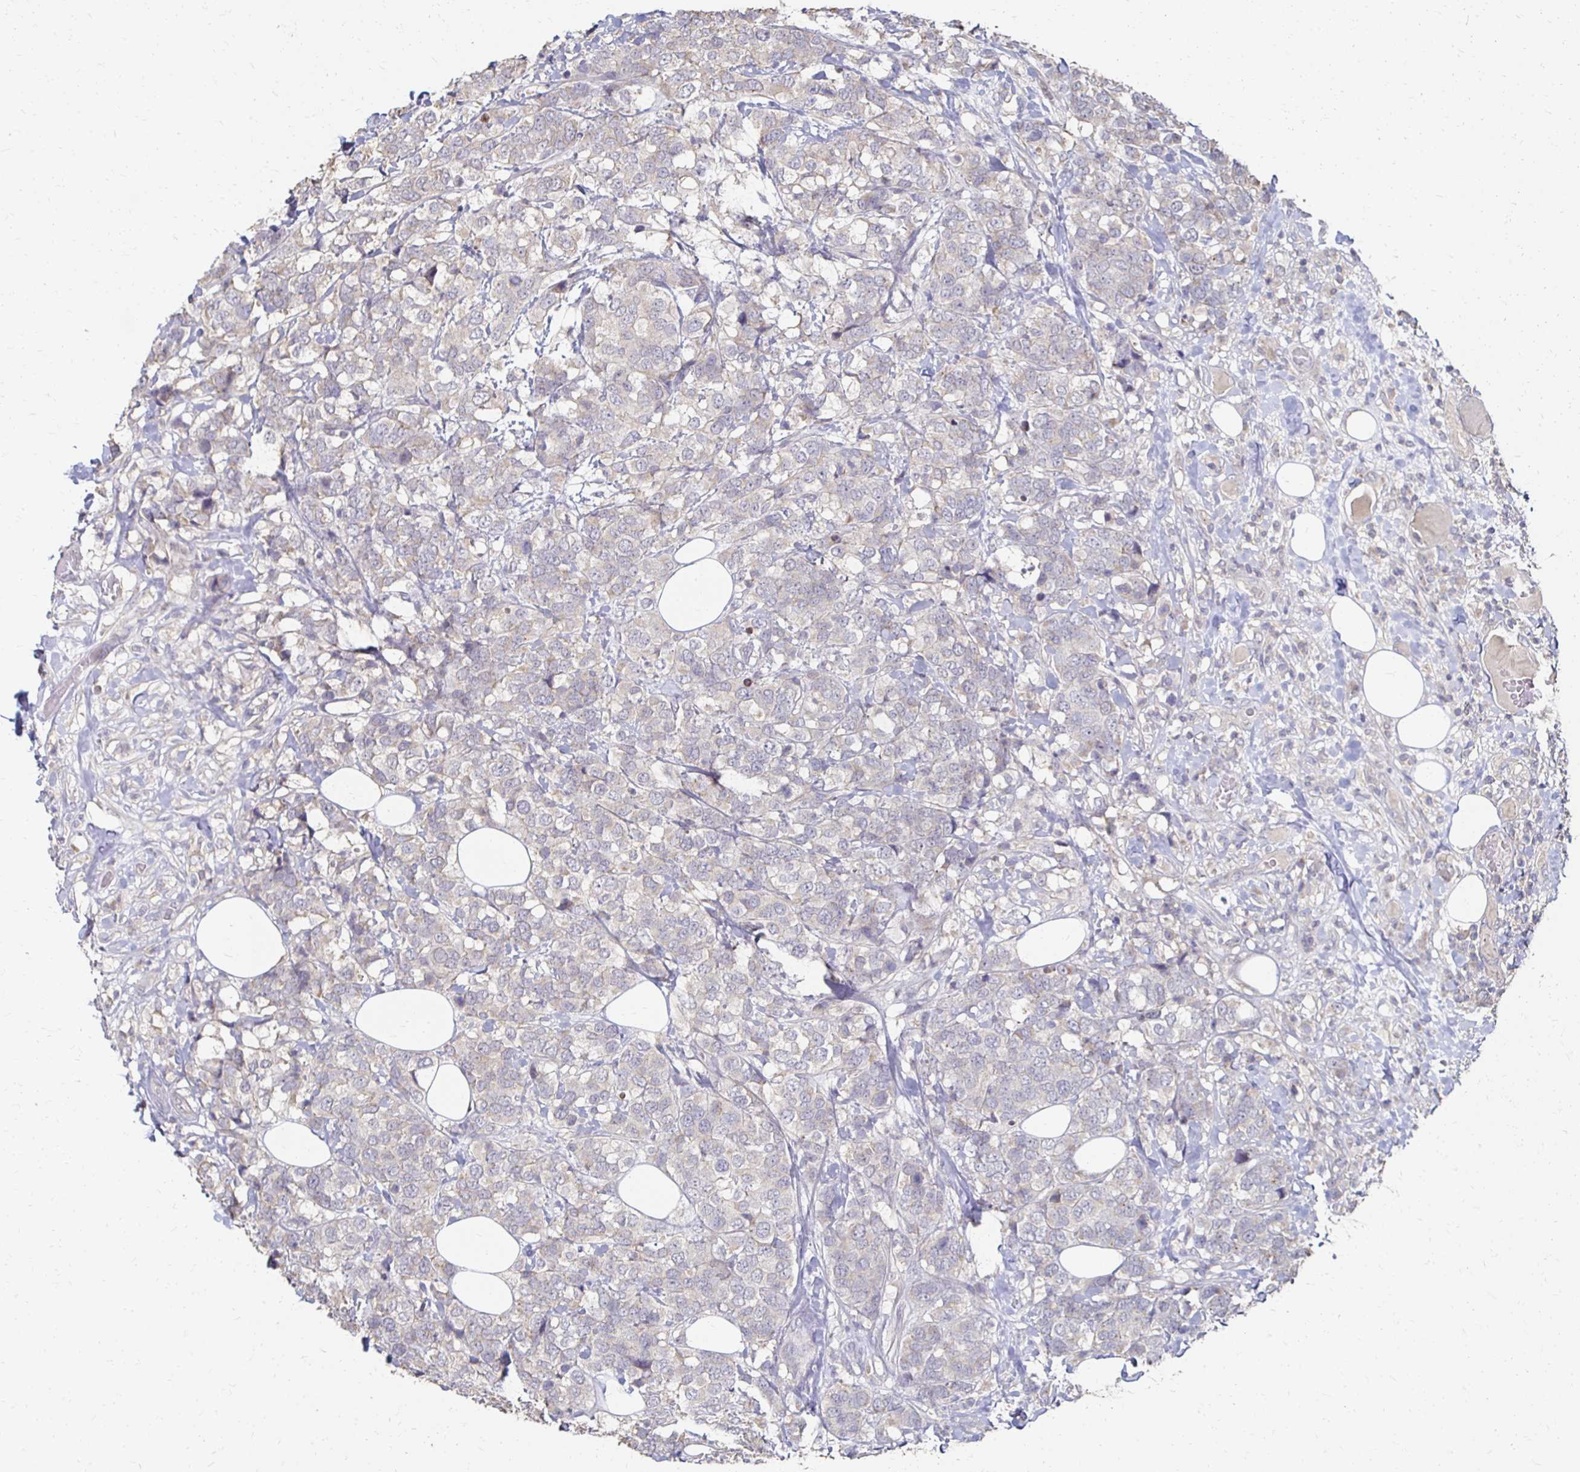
{"staining": {"intensity": "weak", "quantity": "<25%", "location": "cytoplasmic/membranous"}, "tissue": "breast cancer", "cell_type": "Tumor cells", "image_type": "cancer", "snomed": [{"axis": "morphology", "description": "Lobular carcinoma"}, {"axis": "topography", "description": "Breast"}], "caption": "Tumor cells show no significant positivity in breast cancer (lobular carcinoma).", "gene": "ZNF727", "patient": {"sex": "female", "age": 59}}